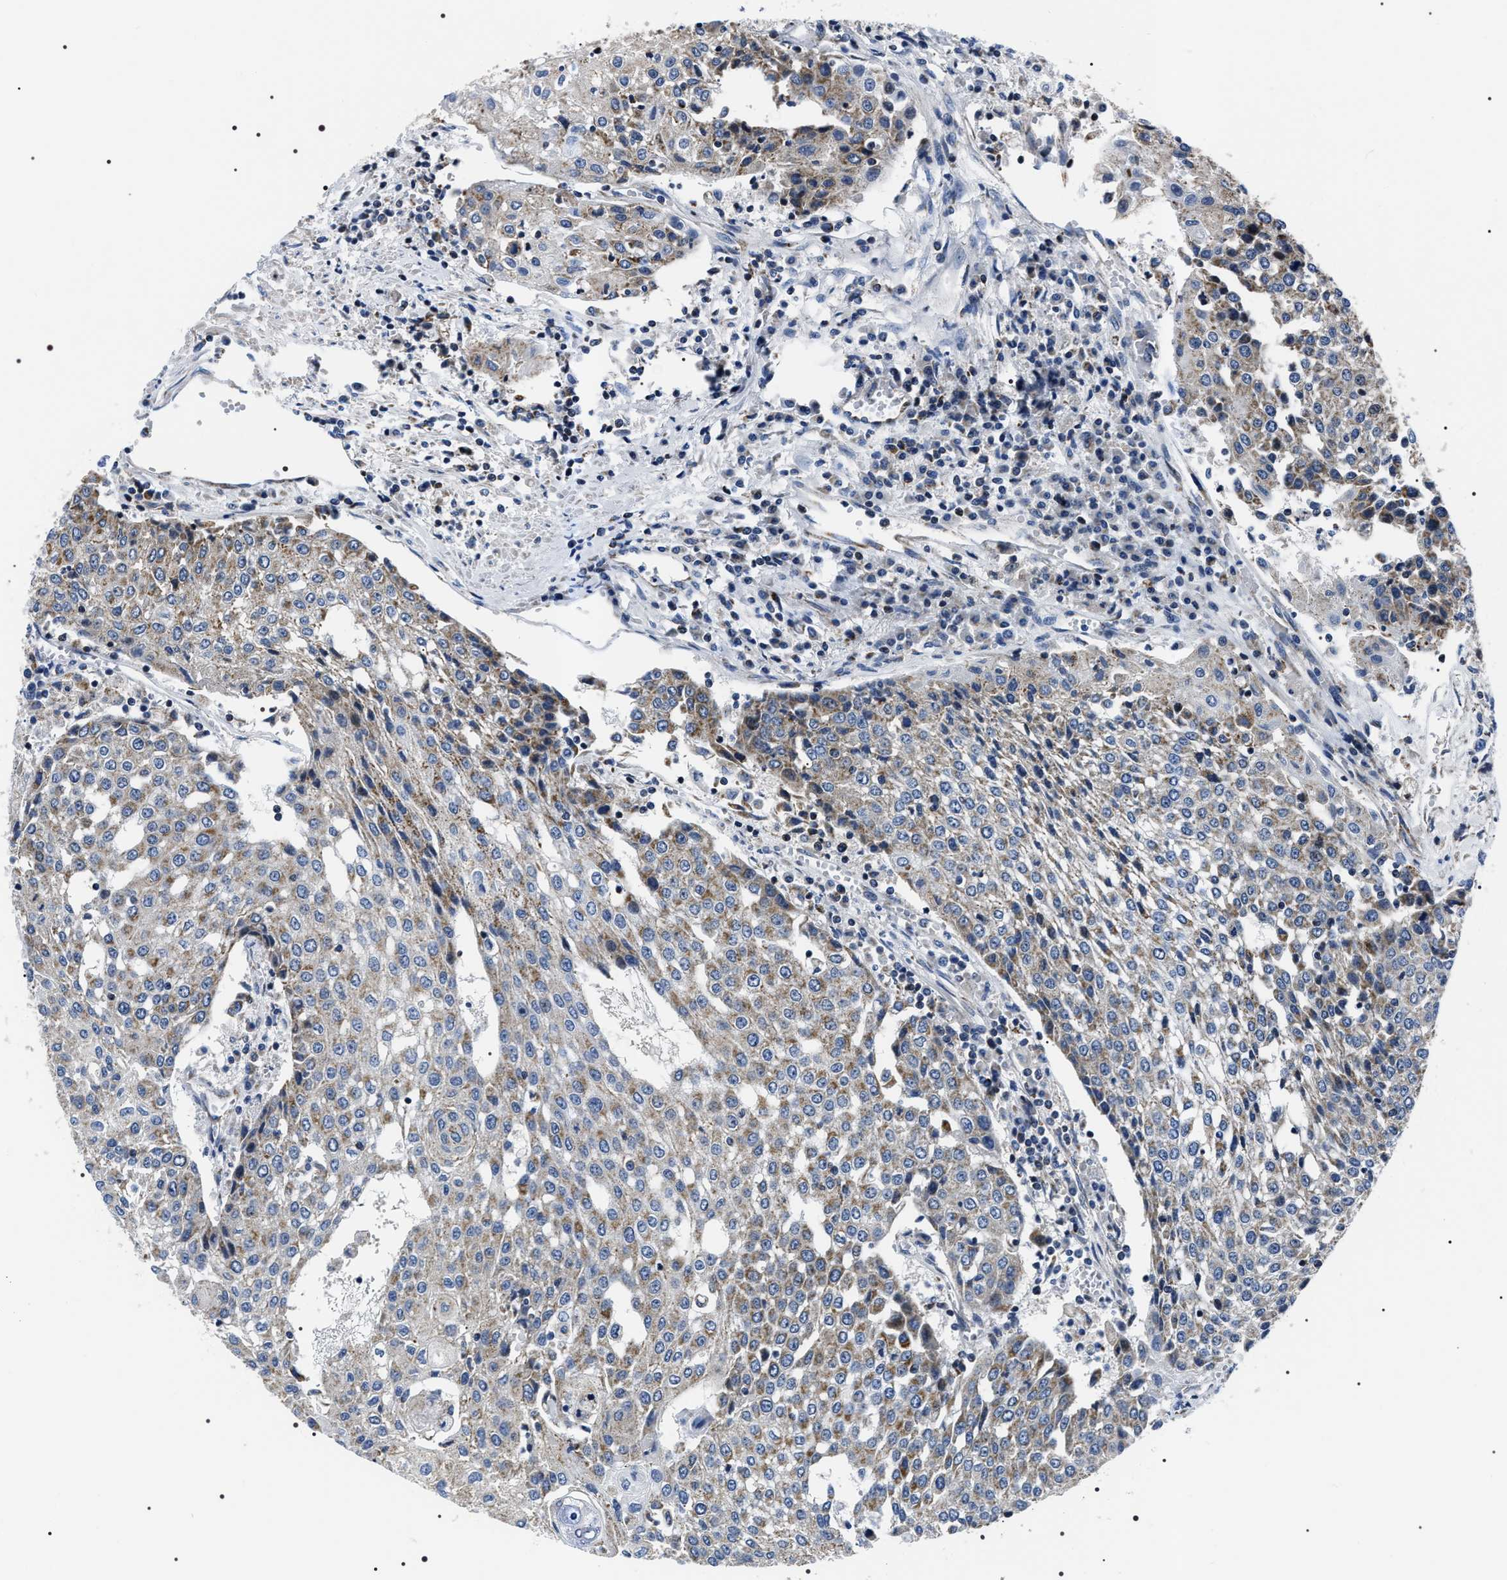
{"staining": {"intensity": "weak", "quantity": "25%-75%", "location": "cytoplasmic/membranous"}, "tissue": "urothelial cancer", "cell_type": "Tumor cells", "image_type": "cancer", "snomed": [{"axis": "morphology", "description": "Urothelial carcinoma, High grade"}, {"axis": "topography", "description": "Urinary bladder"}], "caption": "This micrograph shows immunohistochemistry staining of human urothelial cancer, with low weak cytoplasmic/membranous expression in approximately 25%-75% of tumor cells.", "gene": "NTMT1", "patient": {"sex": "female", "age": 85}}